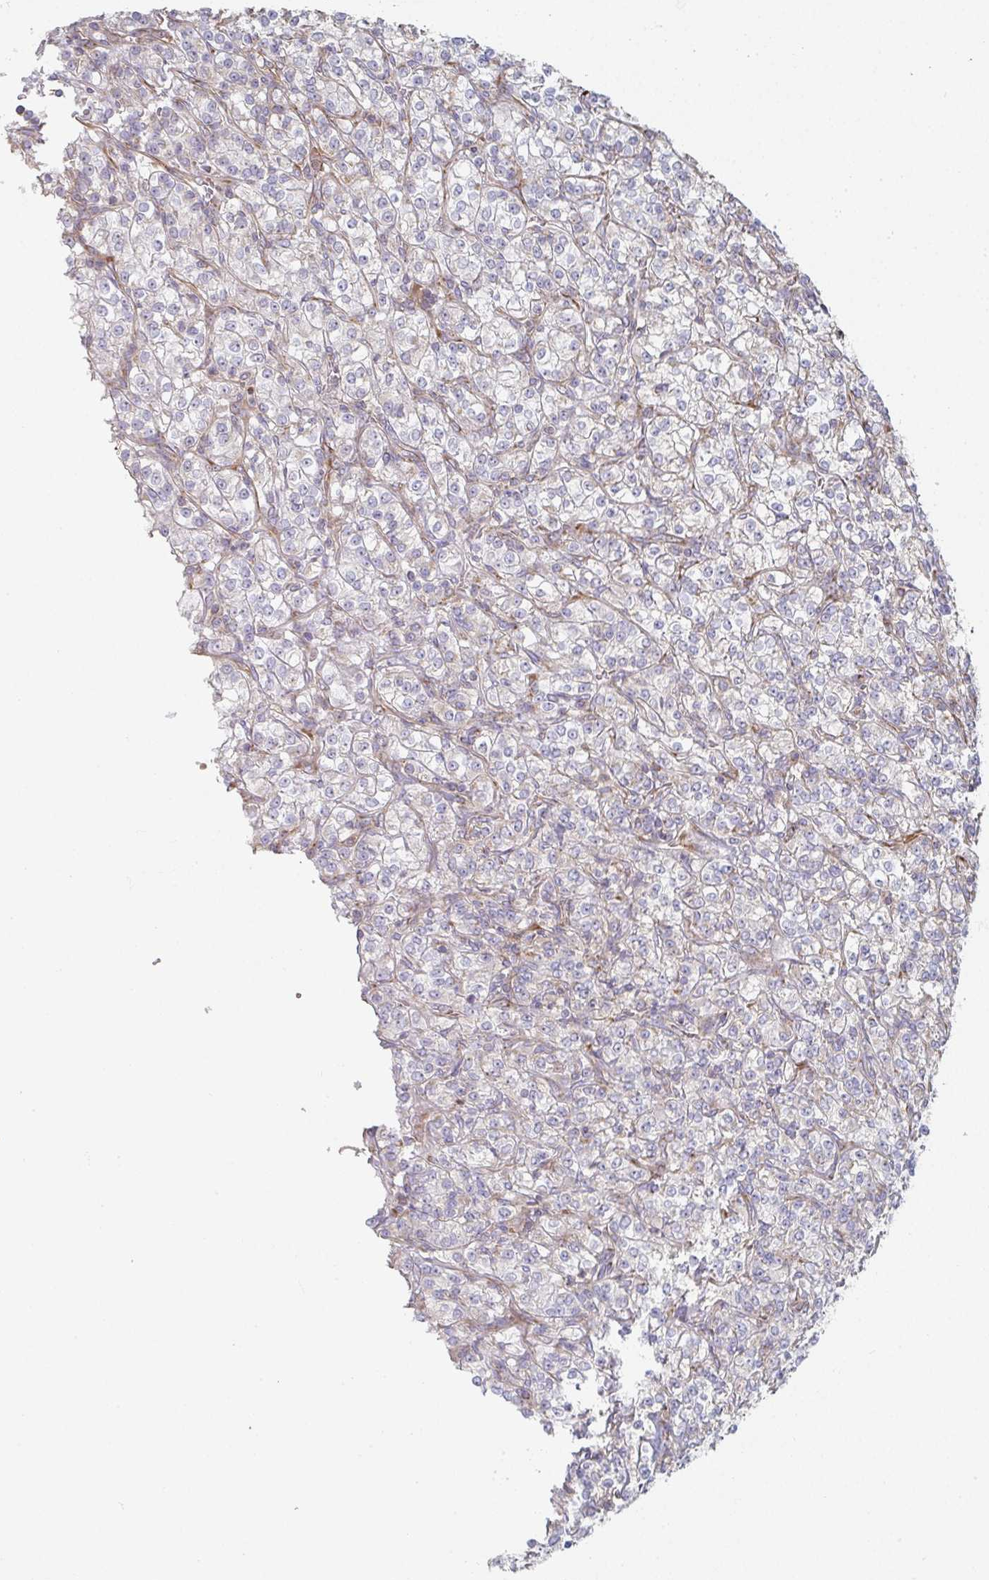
{"staining": {"intensity": "negative", "quantity": "none", "location": "none"}, "tissue": "renal cancer", "cell_type": "Tumor cells", "image_type": "cancer", "snomed": [{"axis": "morphology", "description": "Adenocarcinoma, NOS"}, {"axis": "topography", "description": "Kidney"}], "caption": "The micrograph displays no significant staining in tumor cells of renal adenocarcinoma. (Brightfield microscopy of DAB (3,3'-diaminobenzidine) immunohistochemistry at high magnification).", "gene": "ZNF526", "patient": {"sex": "male", "age": 77}}